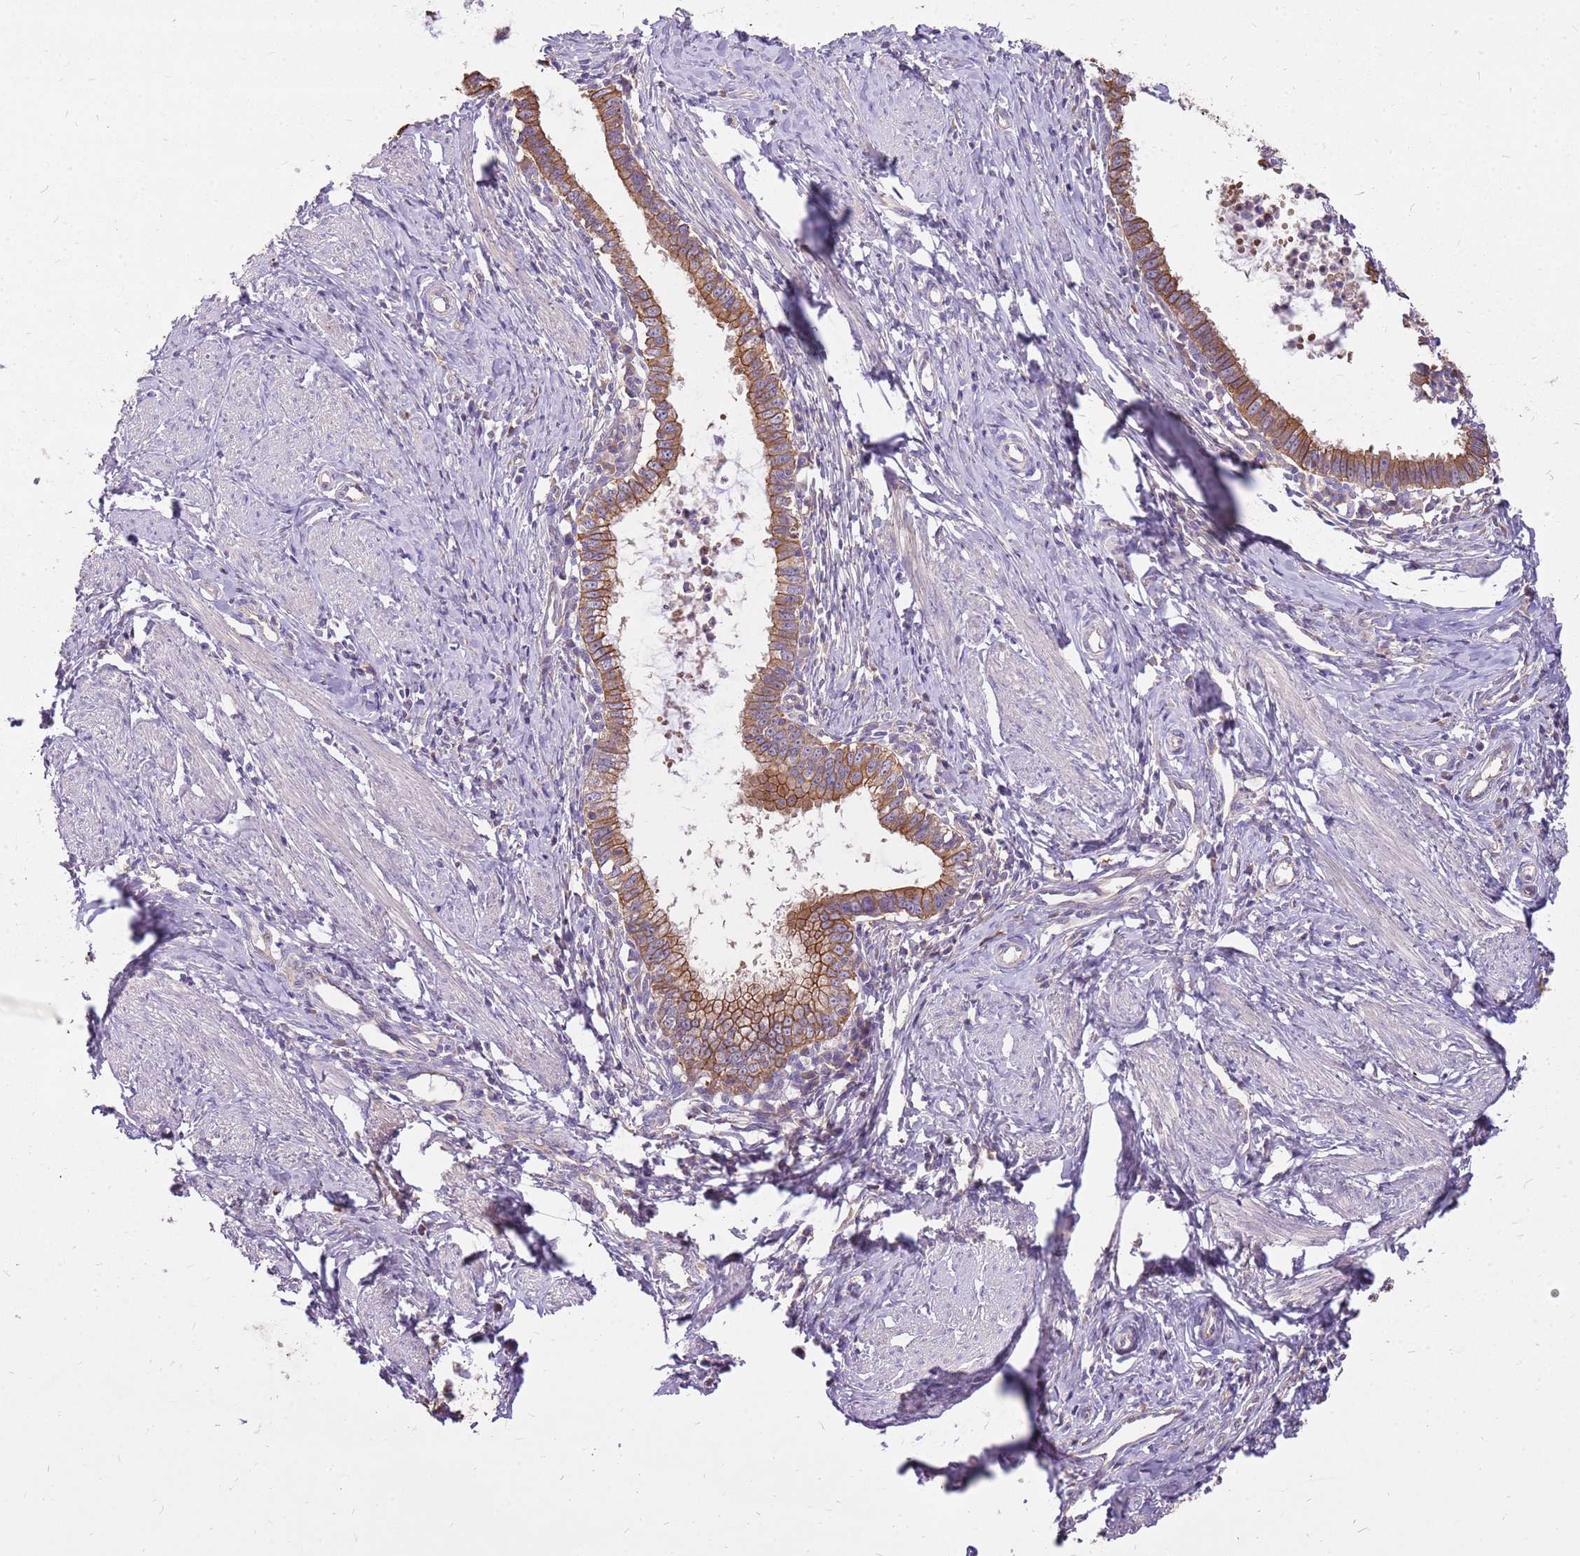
{"staining": {"intensity": "moderate", "quantity": ">75%", "location": "cytoplasmic/membranous"}, "tissue": "cervical cancer", "cell_type": "Tumor cells", "image_type": "cancer", "snomed": [{"axis": "morphology", "description": "Adenocarcinoma, NOS"}, {"axis": "topography", "description": "Cervix"}], "caption": "Protein staining of cervical cancer (adenocarcinoma) tissue displays moderate cytoplasmic/membranous expression in about >75% of tumor cells. The protein of interest is stained brown, and the nuclei are stained in blue (DAB IHC with brightfield microscopy, high magnification).", "gene": "WASHC4", "patient": {"sex": "female", "age": 36}}